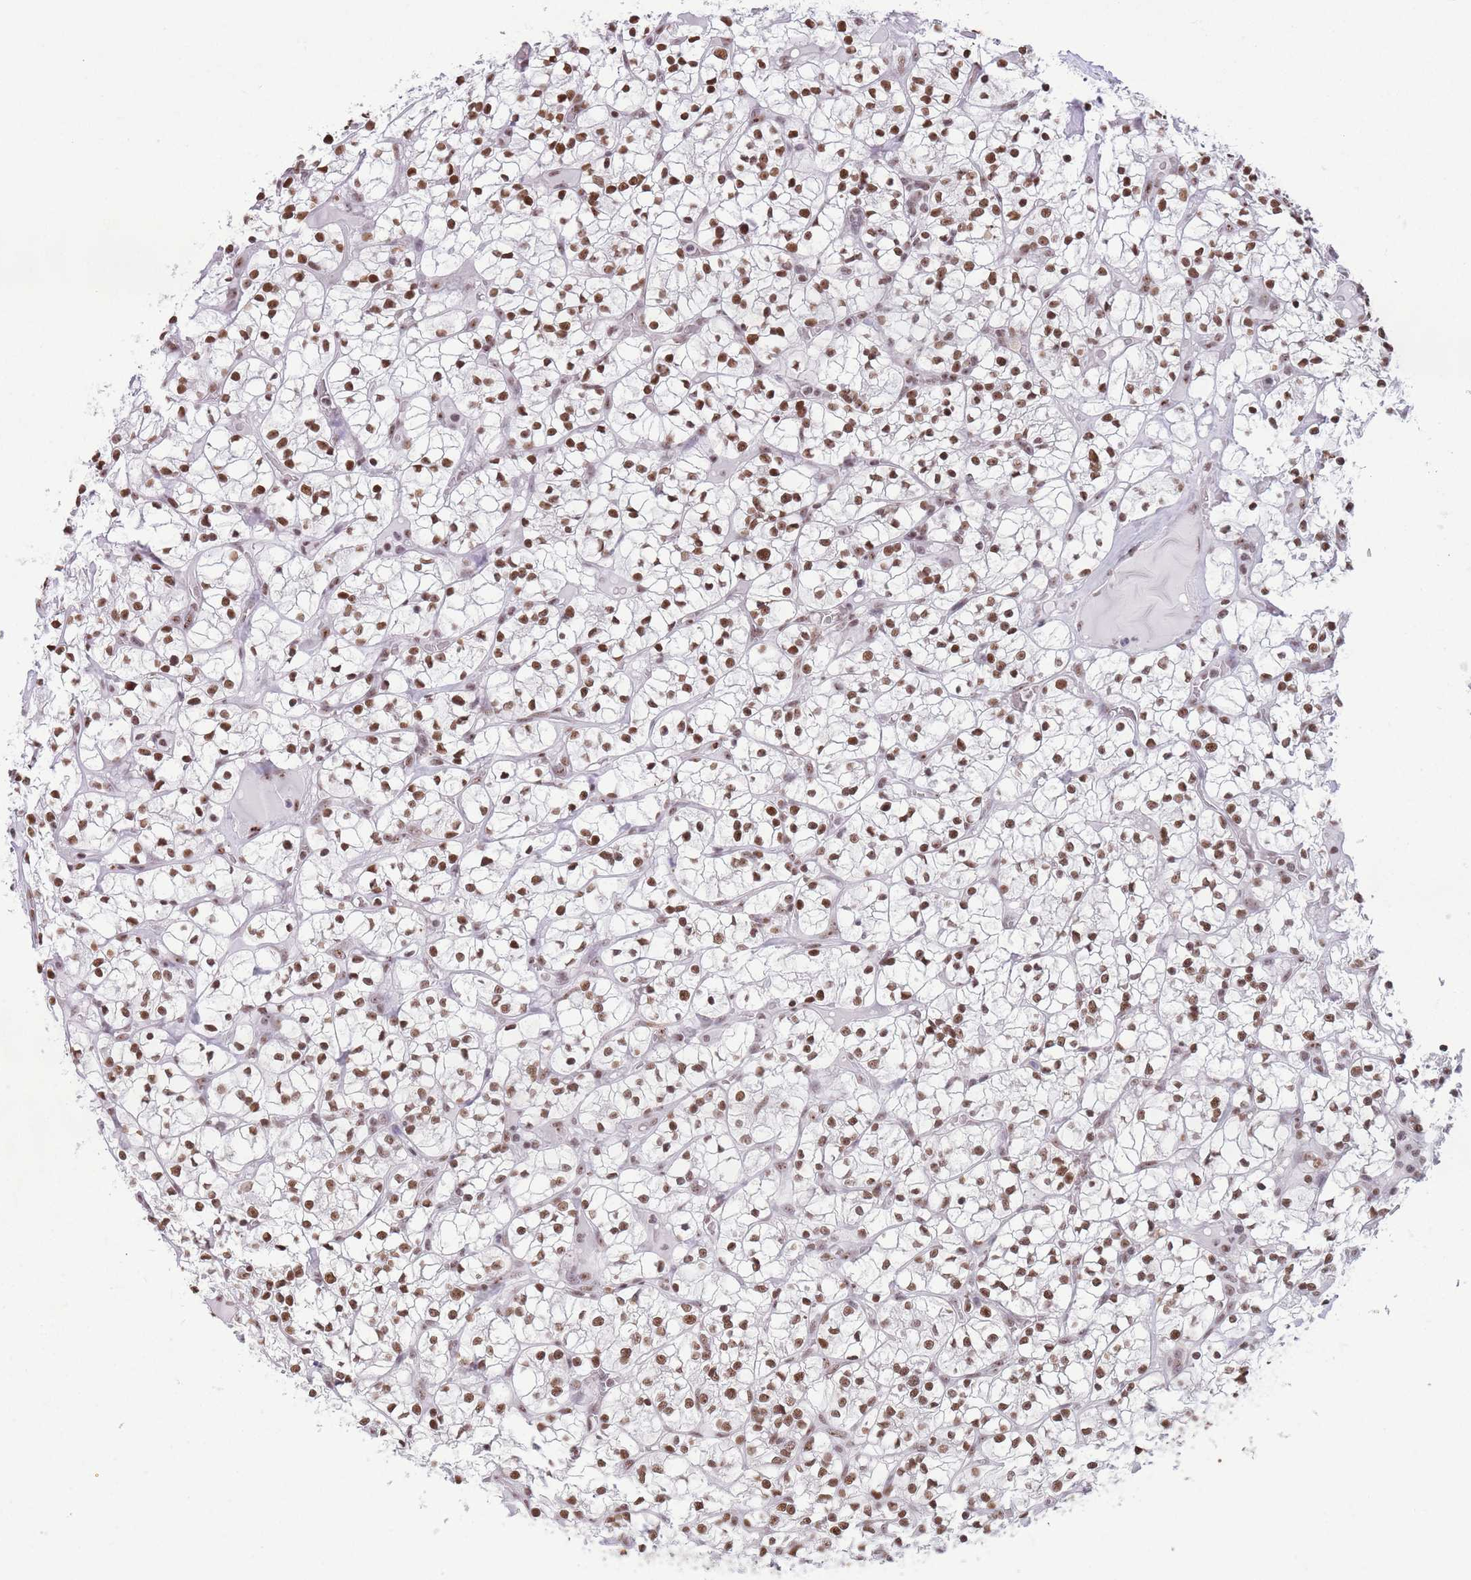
{"staining": {"intensity": "moderate", "quantity": ">75%", "location": "nuclear"}, "tissue": "renal cancer", "cell_type": "Tumor cells", "image_type": "cancer", "snomed": [{"axis": "morphology", "description": "Adenocarcinoma, NOS"}, {"axis": "topography", "description": "Kidney"}], "caption": "Immunohistochemistry micrograph of human renal cancer stained for a protein (brown), which displays medium levels of moderate nuclear staining in about >75% of tumor cells.", "gene": "EVC2", "patient": {"sex": "female", "age": 64}}